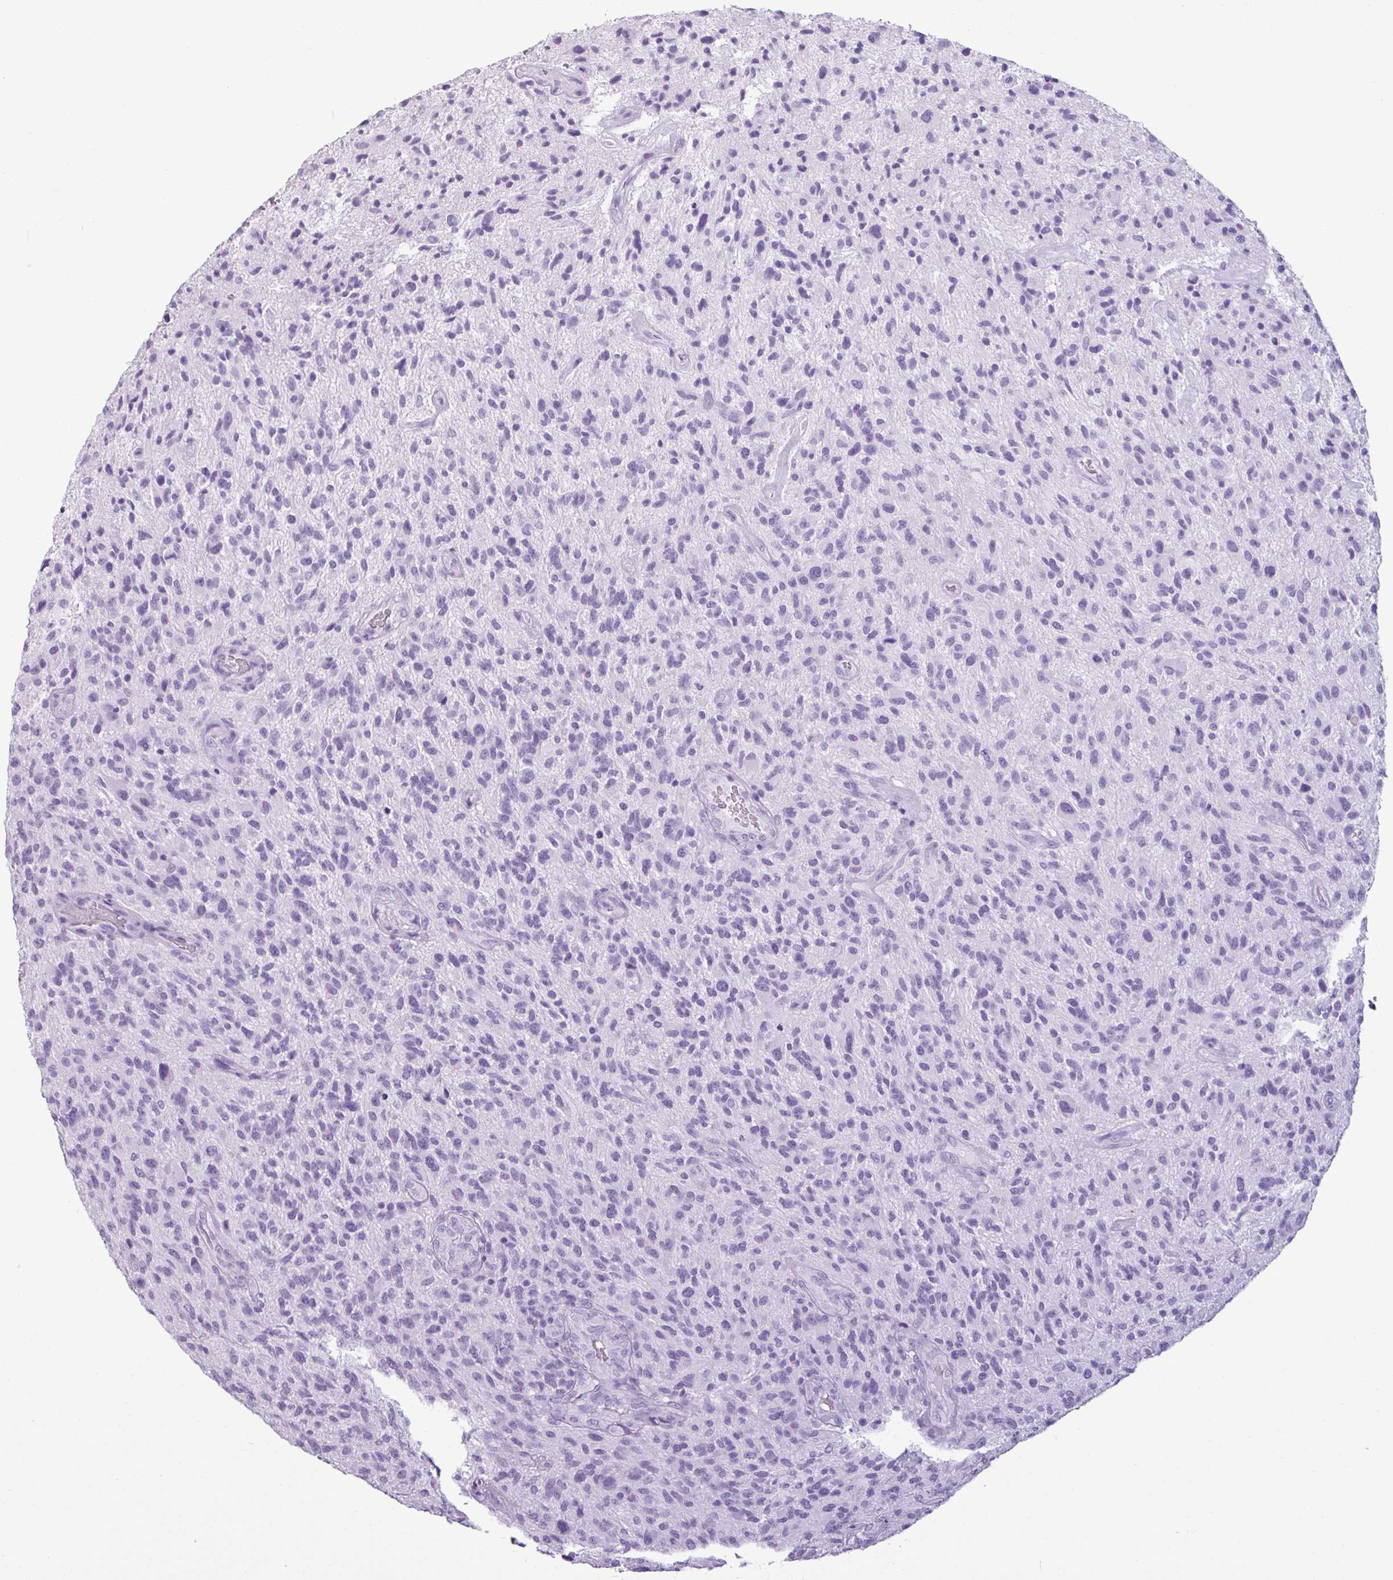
{"staining": {"intensity": "negative", "quantity": "none", "location": "none"}, "tissue": "glioma", "cell_type": "Tumor cells", "image_type": "cancer", "snomed": [{"axis": "morphology", "description": "Glioma, malignant, High grade"}, {"axis": "topography", "description": "Brain"}], "caption": "Tumor cells are negative for brown protein staining in glioma. The staining was performed using DAB (3,3'-diaminobenzidine) to visualize the protein expression in brown, while the nuclei were stained in blue with hematoxylin (Magnification: 20x).", "gene": "SCT", "patient": {"sex": "male", "age": 47}}